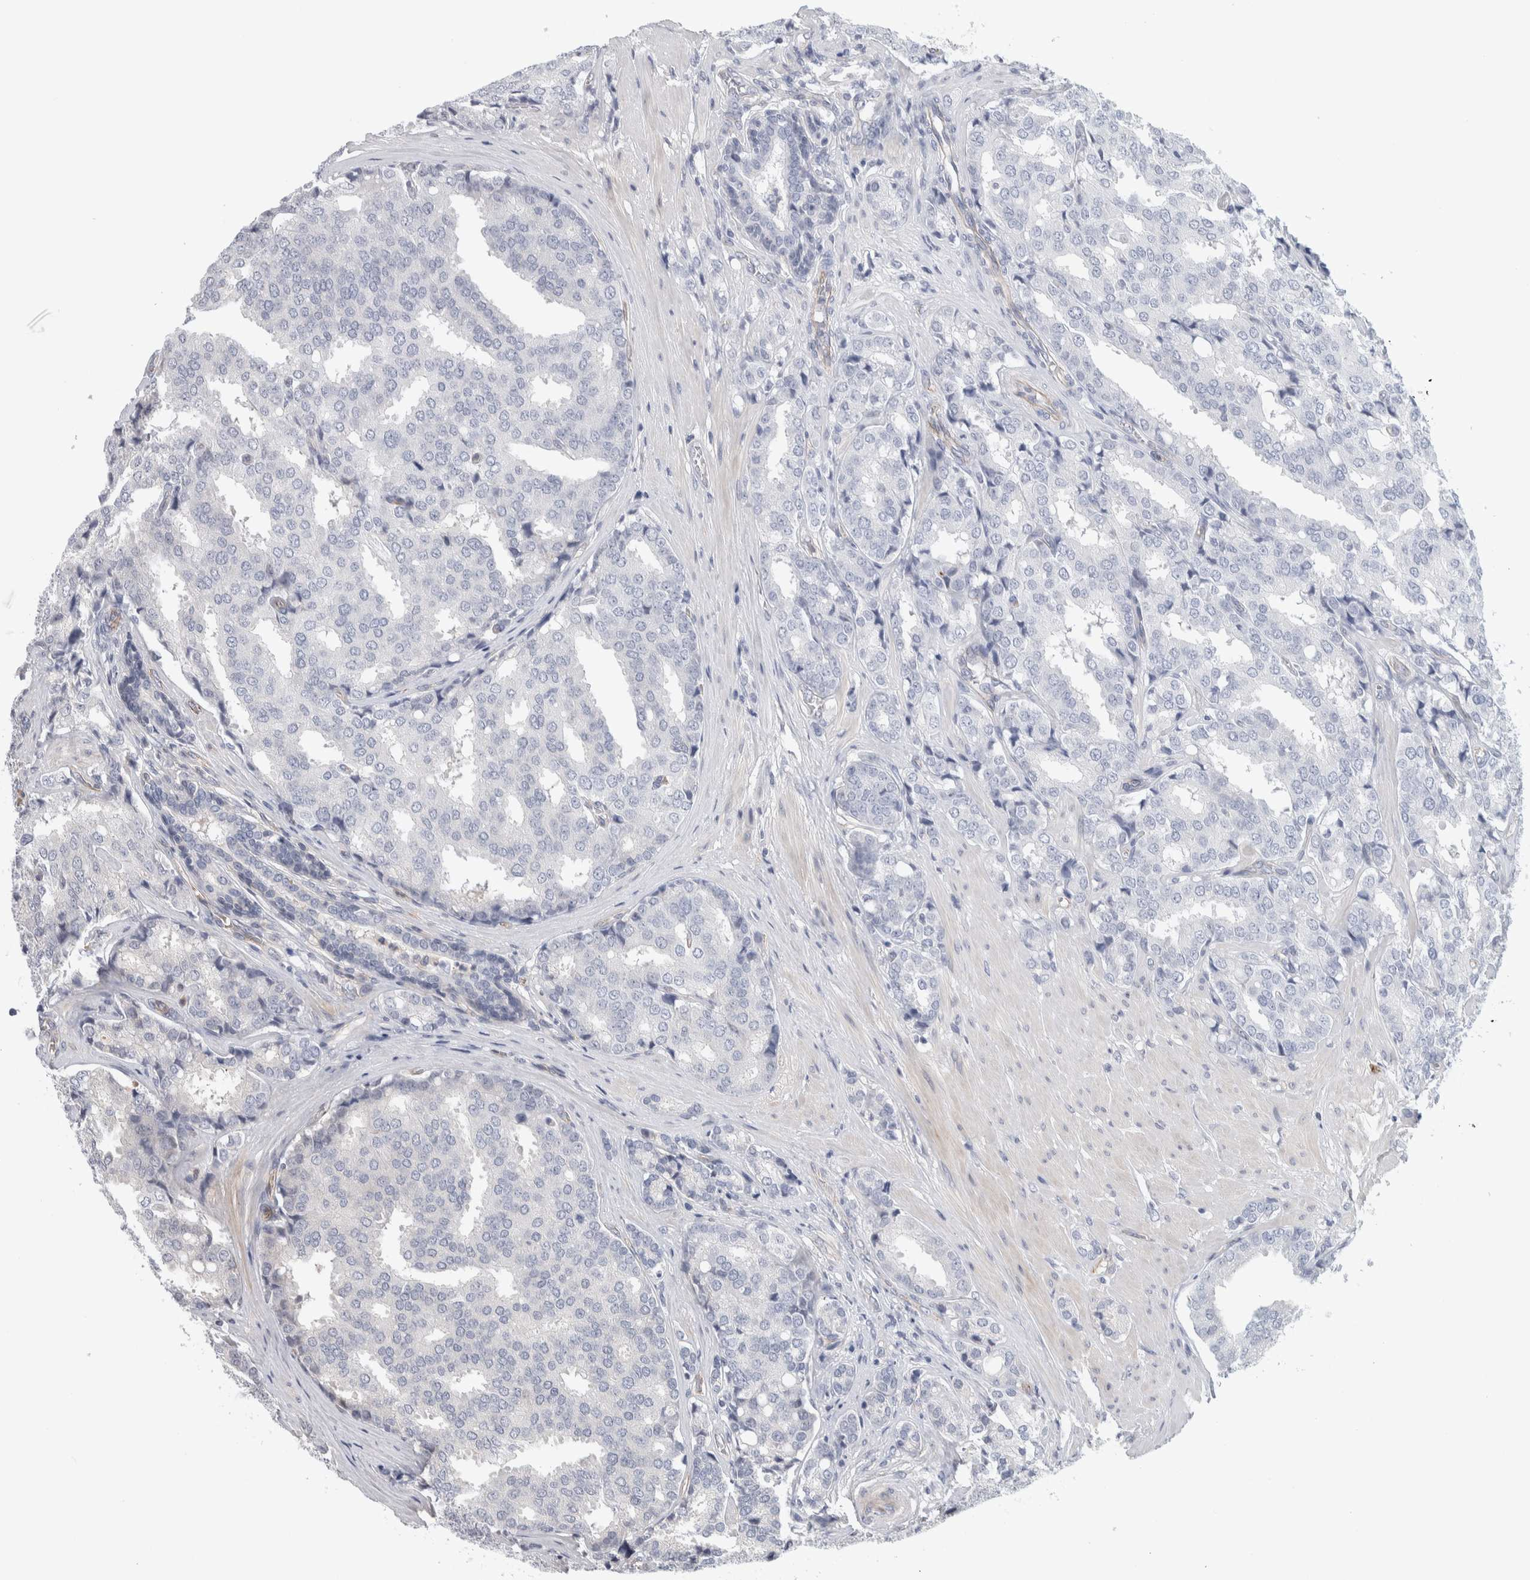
{"staining": {"intensity": "negative", "quantity": "none", "location": "none"}, "tissue": "prostate cancer", "cell_type": "Tumor cells", "image_type": "cancer", "snomed": [{"axis": "morphology", "description": "Adenocarcinoma, High grade"}, {"axis": "topography", "description": "Prostate"}], "caption": "Tumor cells show no significant protein positivity in prostate cancer (adenocarcinoma (high-grade)). (Stains: DAB (3,3'-diaminobenzidine) IHC with hematoxylin counter stain, Microscopy: brightfield microscopy at high magnification).", "gene": "ZNF862", "patient": {"sex": "male", "age": 50}}